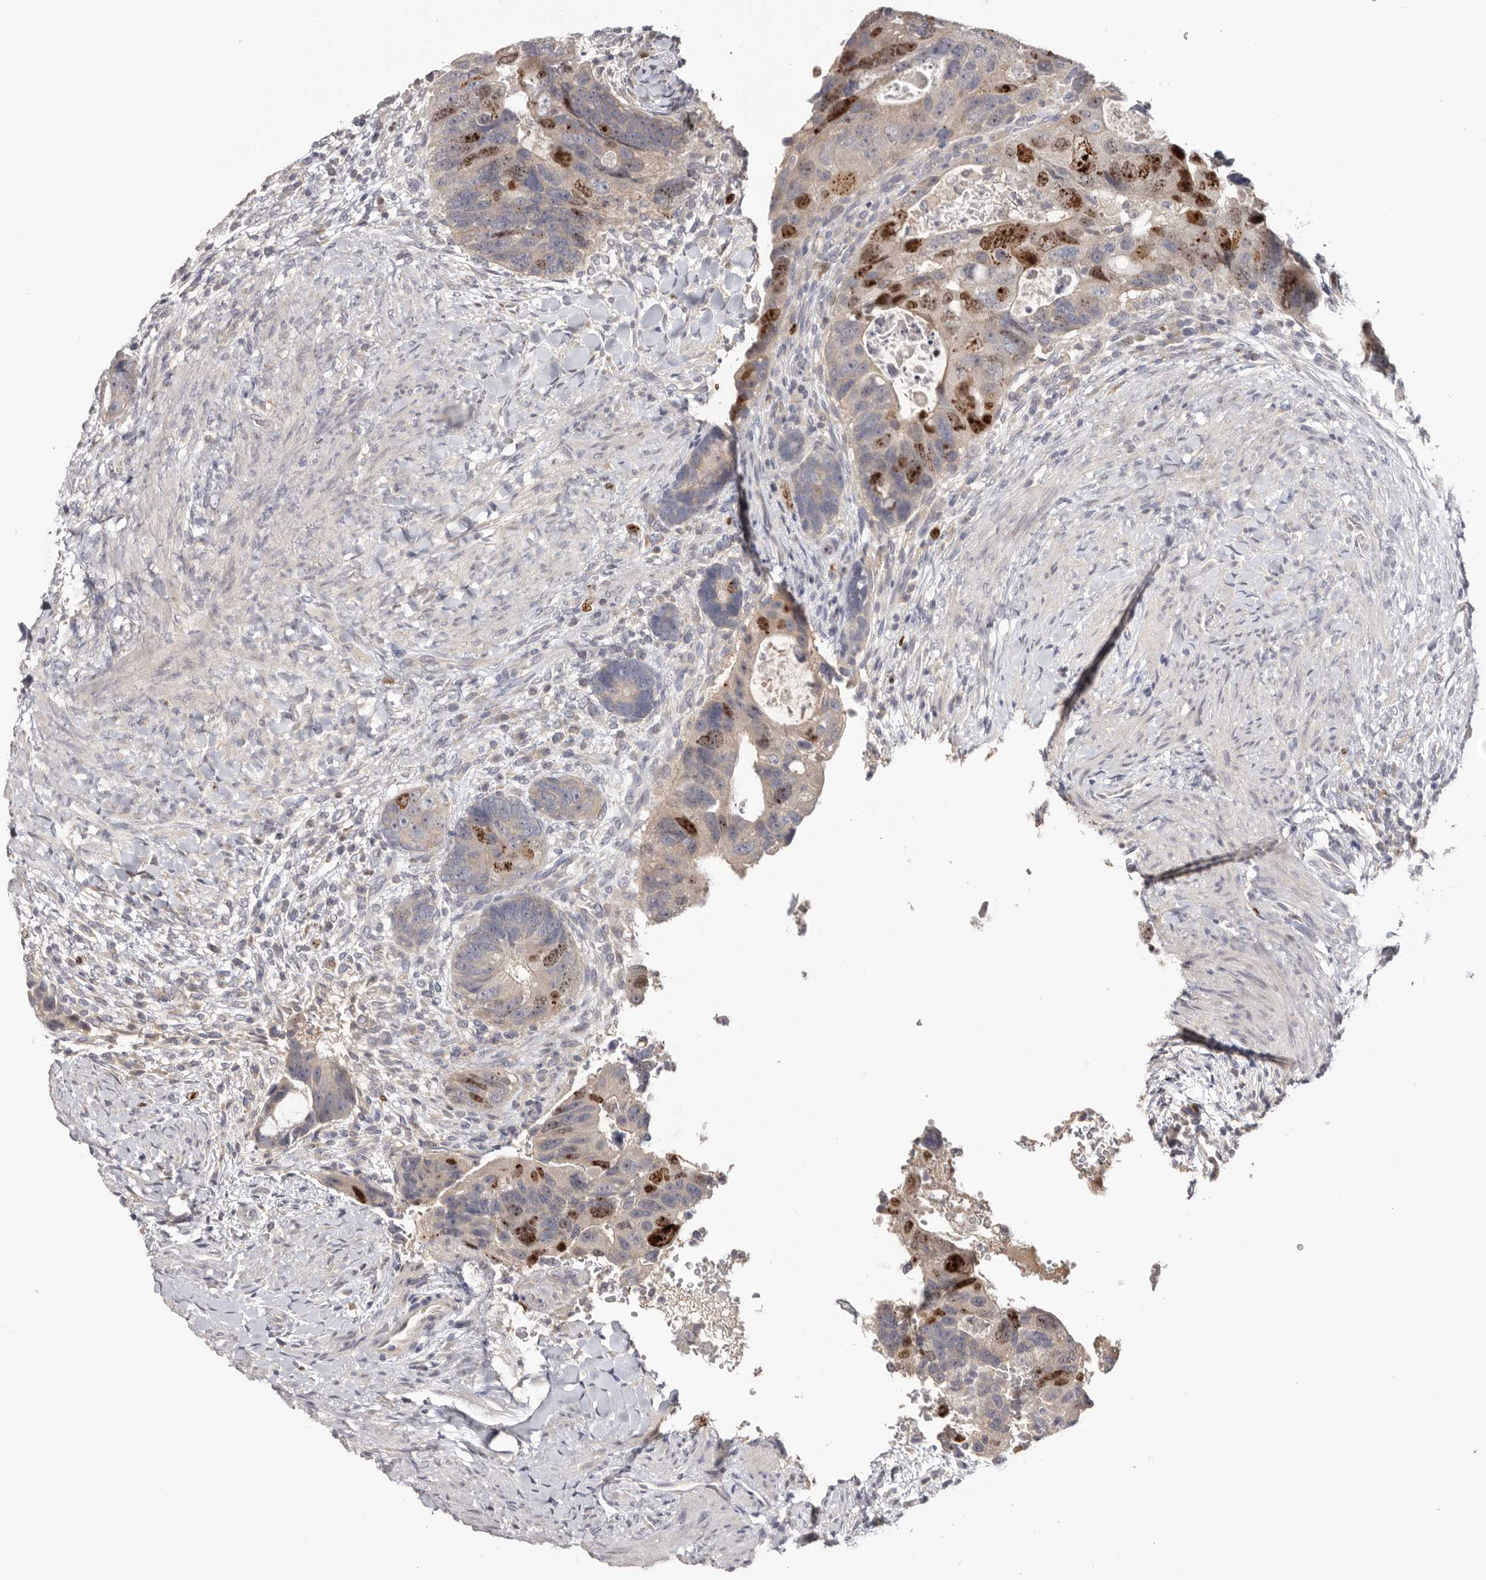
{"staining": {"intensity": "strong", "quantity": "25%-75%", "location": "nuclear"}, "tissue": "colorectal cancer", "cell_type": "Tumor cells", "image_type": "cancer", "snomed": [{"axis": "morphology", "description": "Adenocarcinoma, NOS"}, {"axis": "topography", "description": "Rectum"}], "caption": "A brown stain labels strong nuclear staining of a protein in human adenocarcinoma (colorectal) tumor cells. The staining is performed using DAB brown chromogen to label protein expression. The nuclei are counter-stained blue using hematoxylin.", "gene": "CCDC190", "patient": {"sex": "male", "age": 59}}